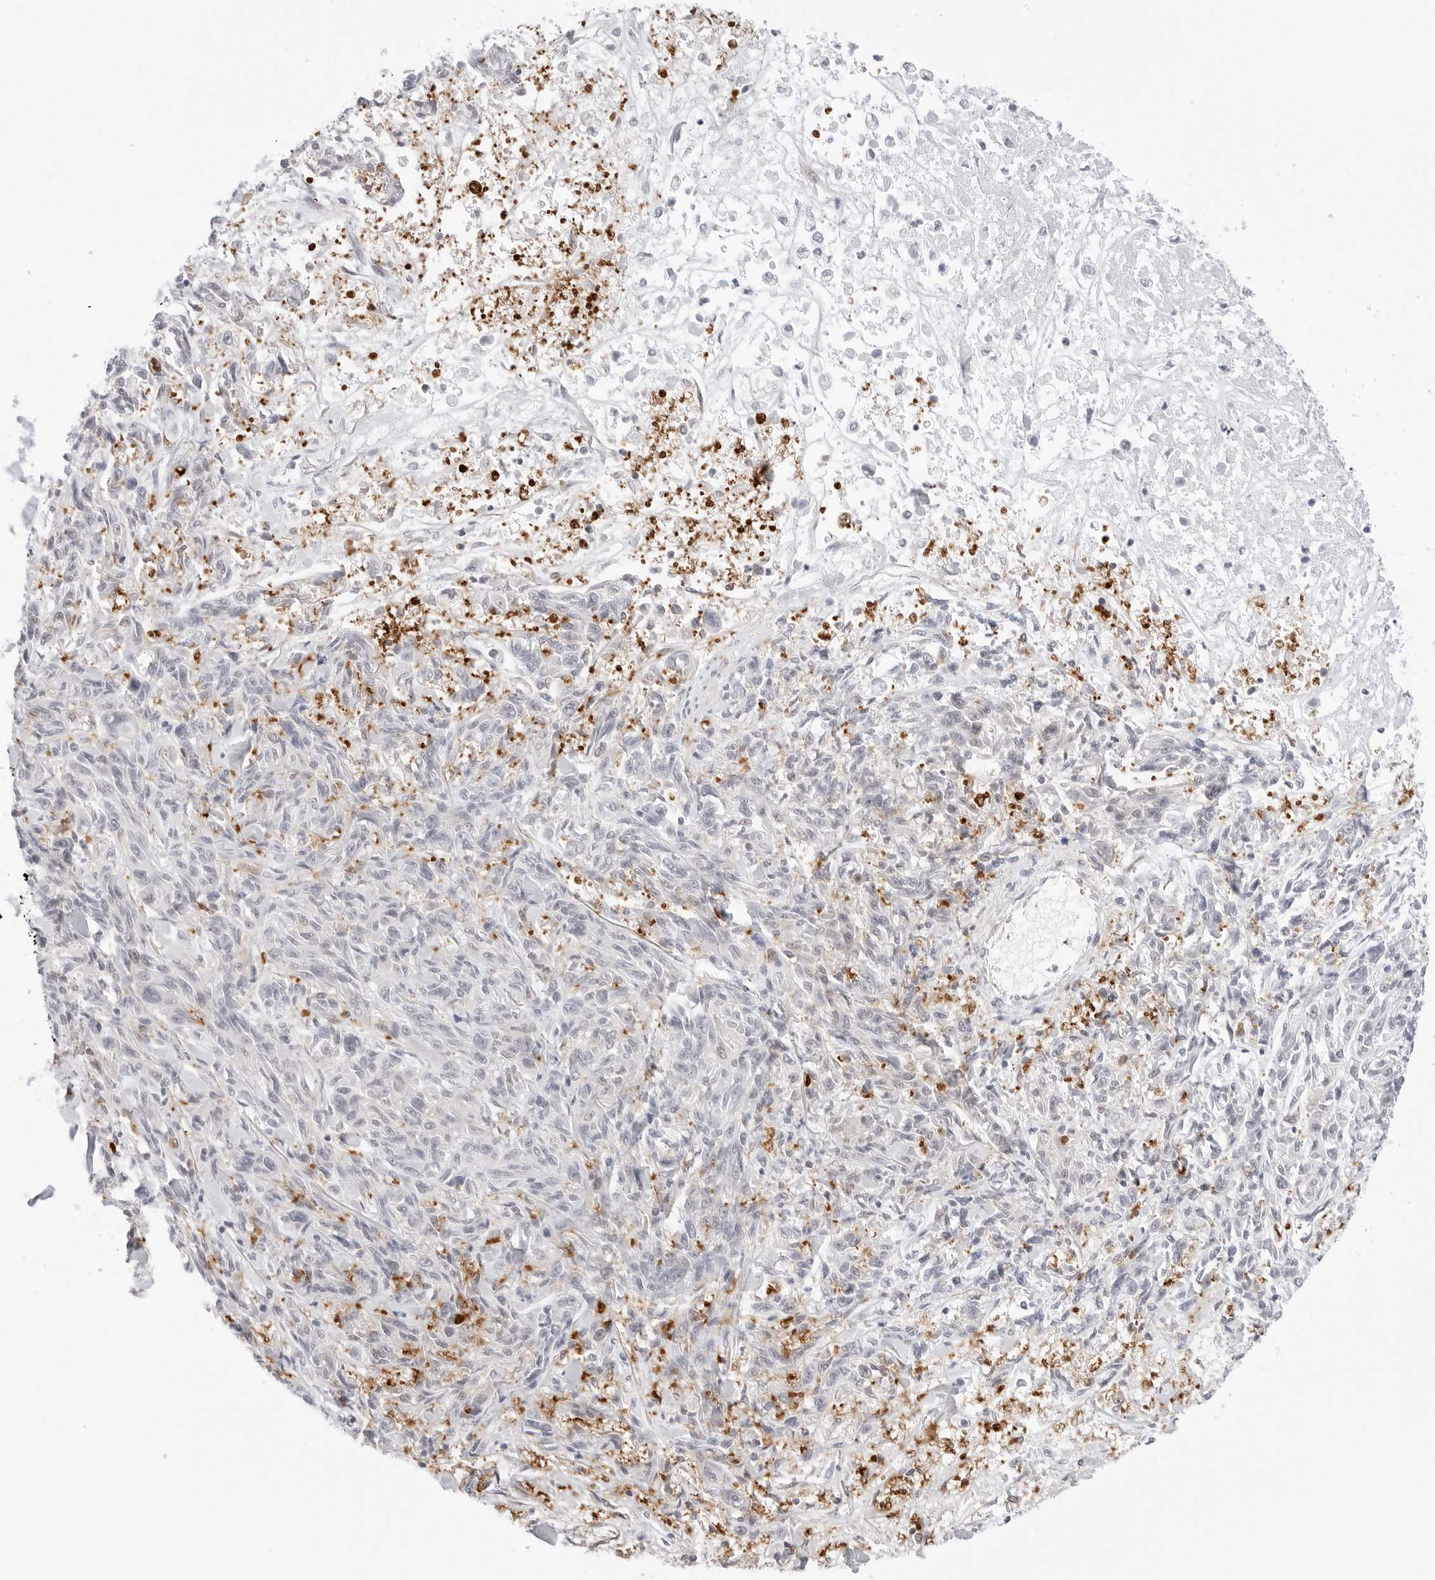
{"staining": {"intensity": "negative", "quantity": "none", "location": "none"}, "tissue": "melanoma", "cell_type": "Tumor cells", "image_type": "cancer", "snomed": [{"axis": "morphology", "description": "Malignant melanoma, NOS"}, {"axis": "topography", "description": "Skin"}], "caption": "The histopathology image exhibits no staining of tumor cells in melanoma.", "gene": "NUDC", "patient": {"sex": "male", "age": 53}}